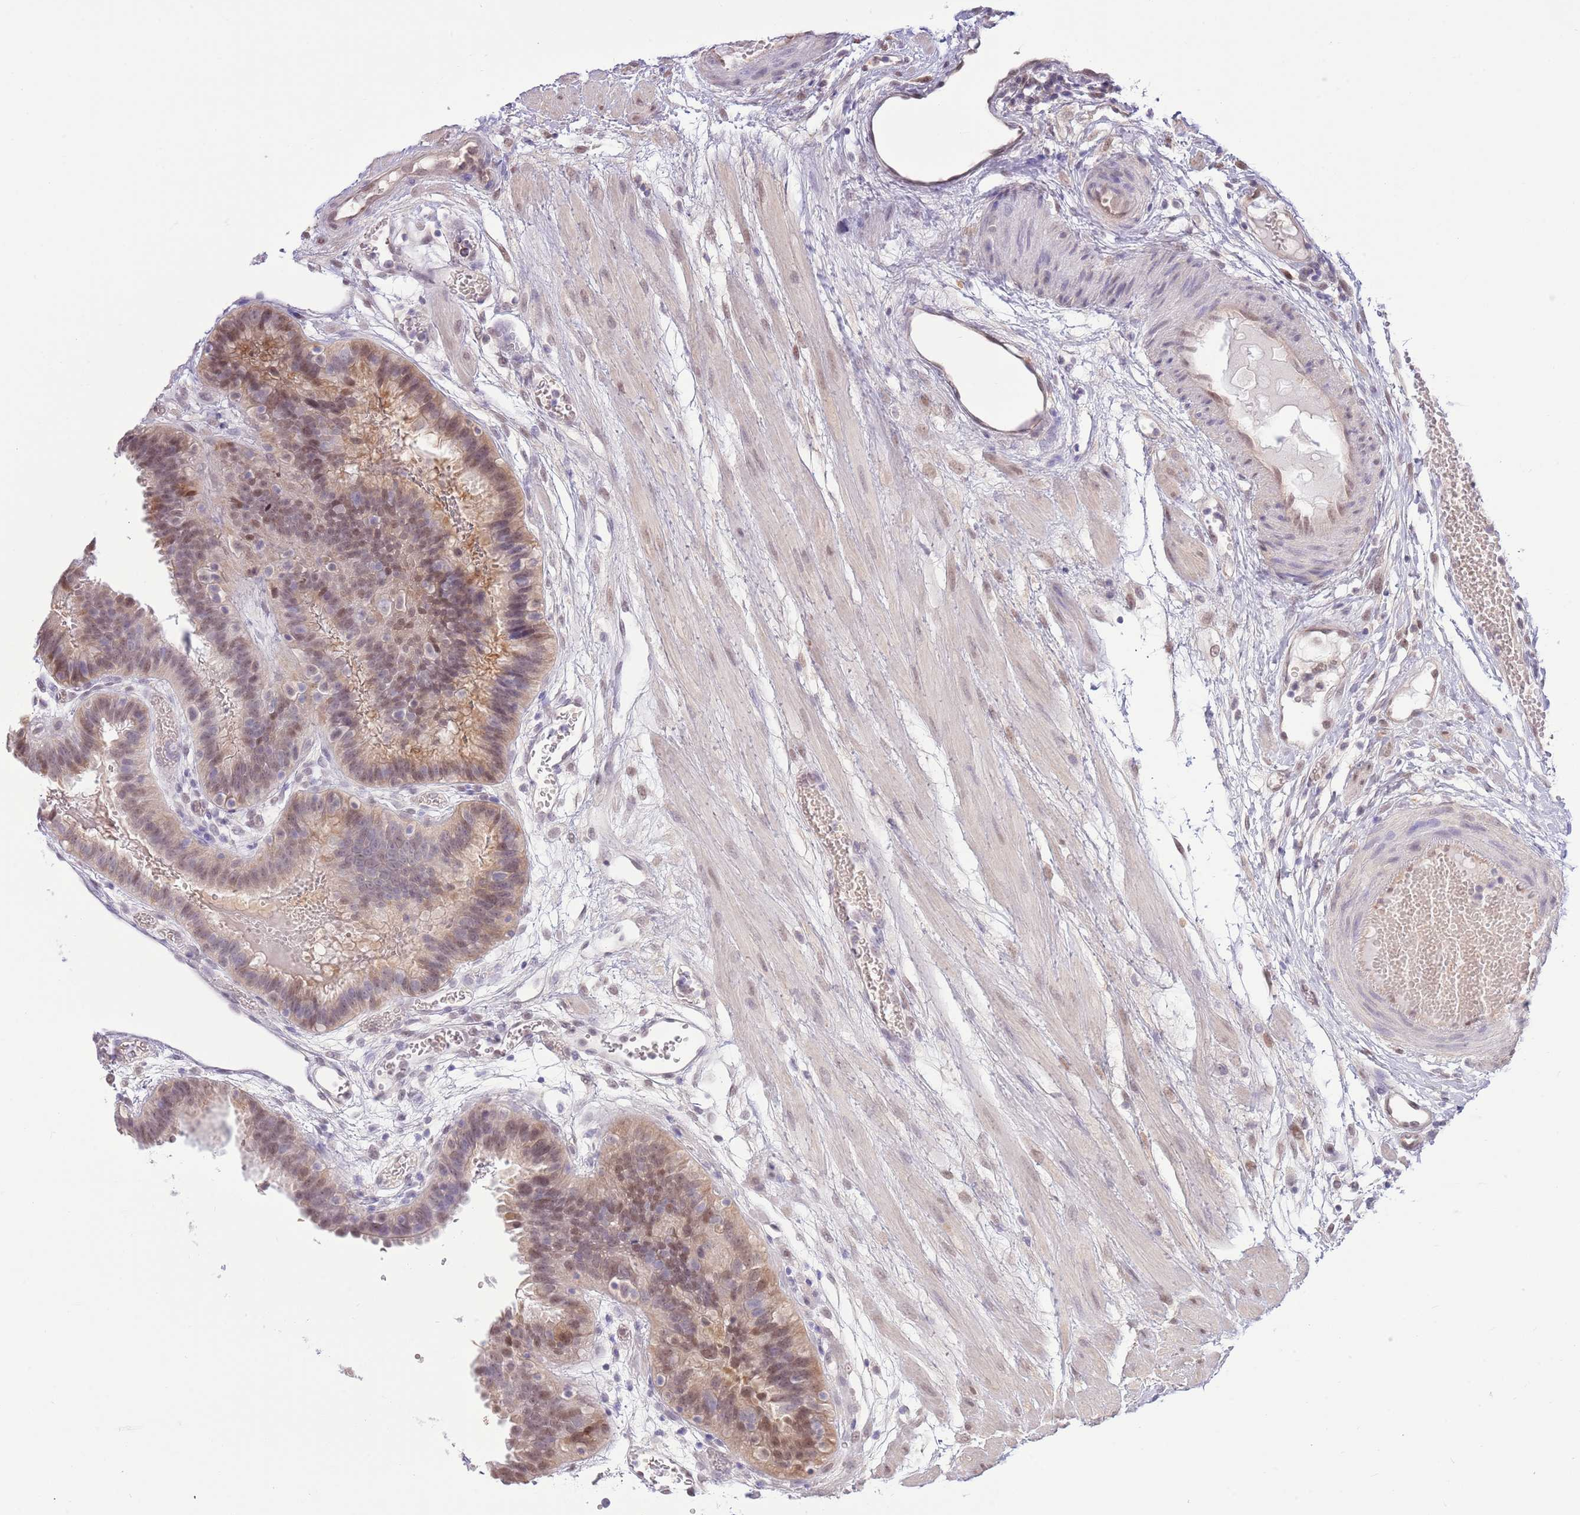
{"staining": {"intensity": "moderate", "quantity": ">75%", "location": "cytoplasmic/membranous,nuclear"}, "tissue": "fallopian tube", "cell_type": "Glandular cells", "image_type": "normal", "snomed": [{"axis": "morphology", "description": "Normal tissue, NOS"}, {"axis": "topography", "description": "Fallopian tube"}], "caption": "About >75% of glandular cells in normal fallopian tube show moderate cytoplasmic/membranous,nuclear protein staining as visualized by brown immunohistochemical staining.", "gene": "NSFL1C", "patient": {"sex": "female", "age": 37}}